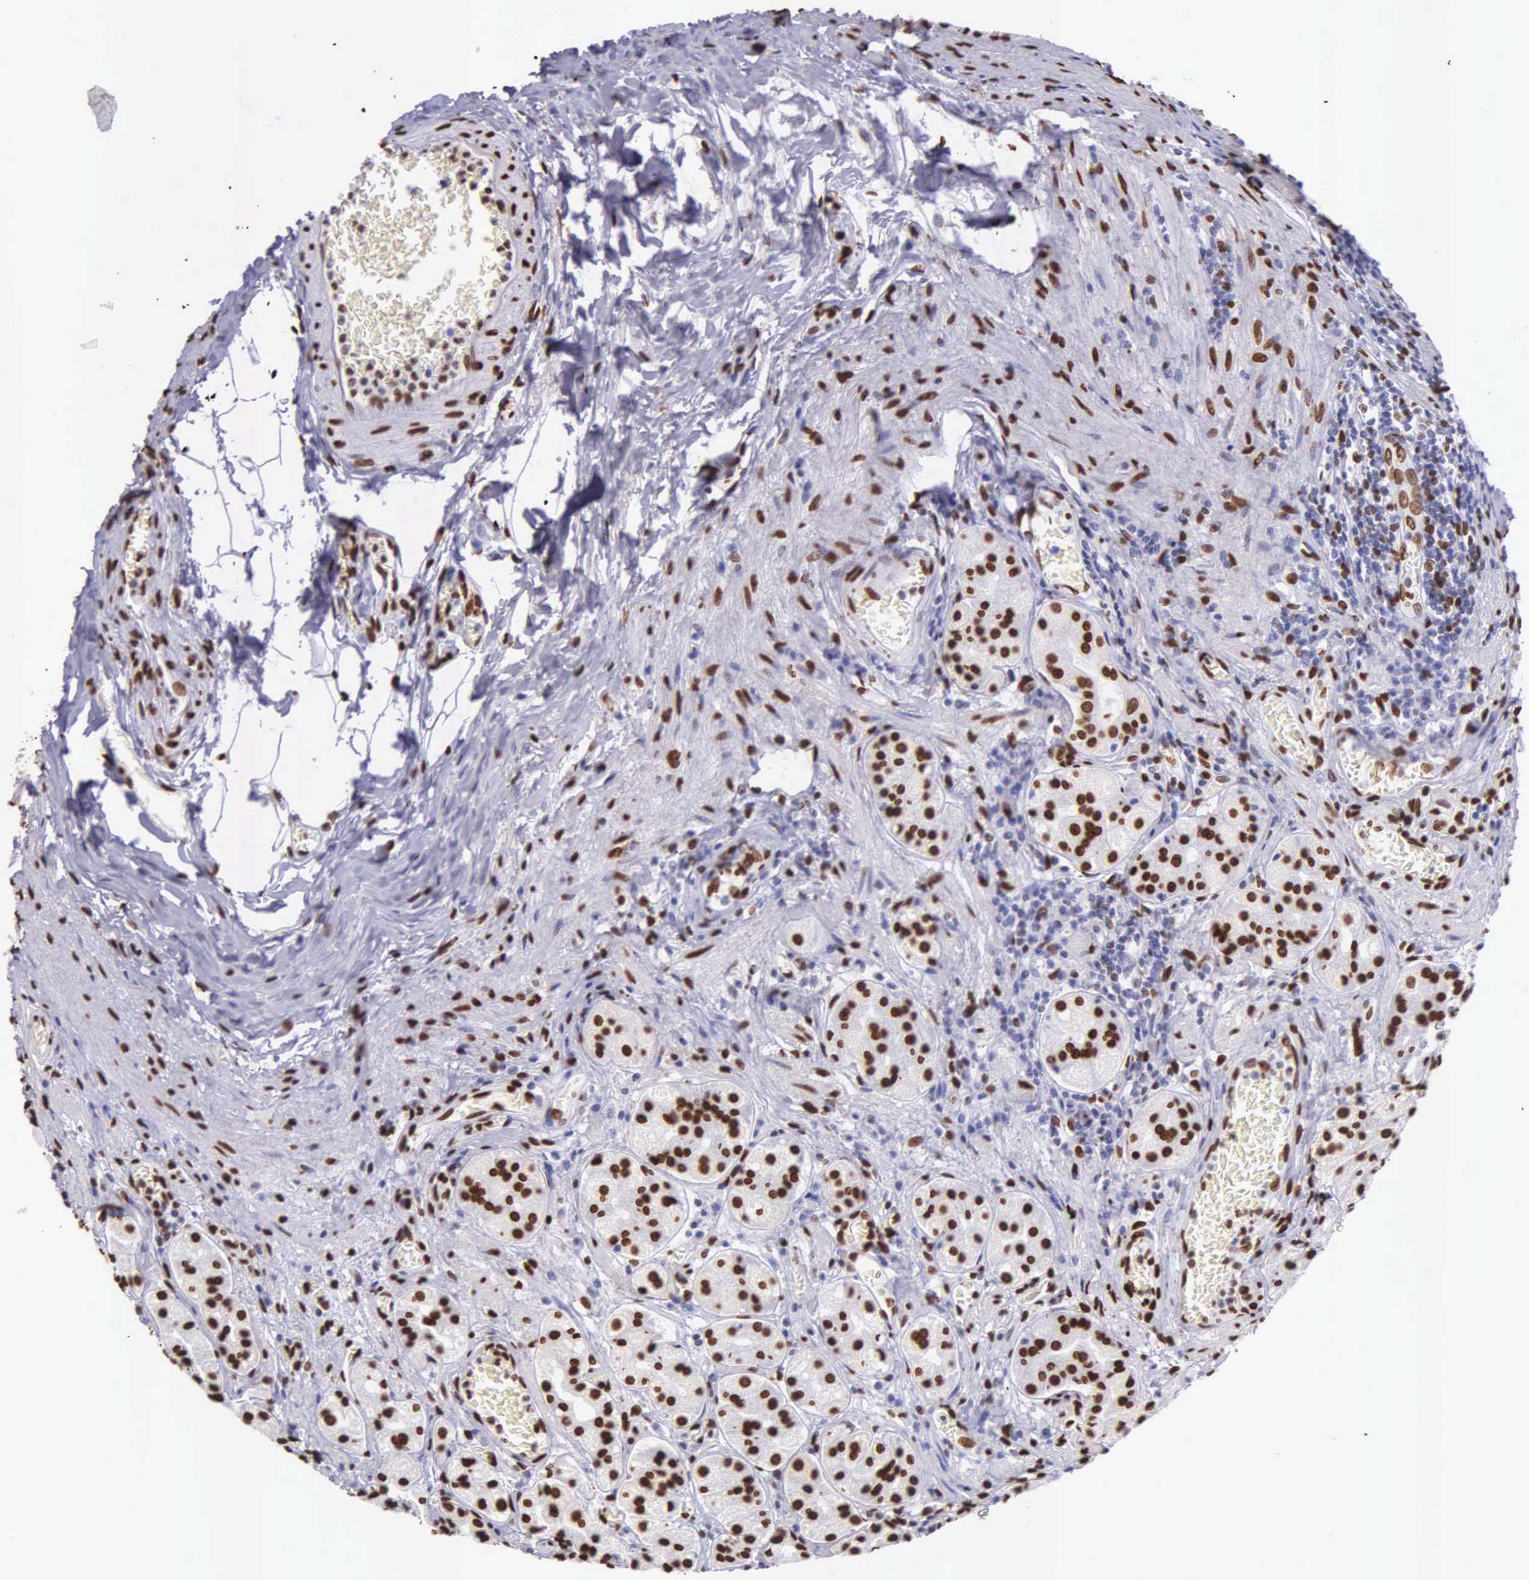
{"staining": {"intensity": "strong", "quantity": ">75%", "location": "nuclear"}, "tissue": "stomach", "cell_type": "Glandular cells", "image_type": "normal", "snomed": [{"axis": "morphology", "description": "Normal tissue, NOS"}, {"axis": "topography", "description": "Stomach, lower"}], "caption": "Glandular cells demonstrate high levels of strong nuclear positivity in approximately >75% of cells in unremarkable human stomach. (DAB IHC, brown staining for protein, blue staining for nuclei).", "gene": "H1", "patient": {"sex": "male", "age": 58}}